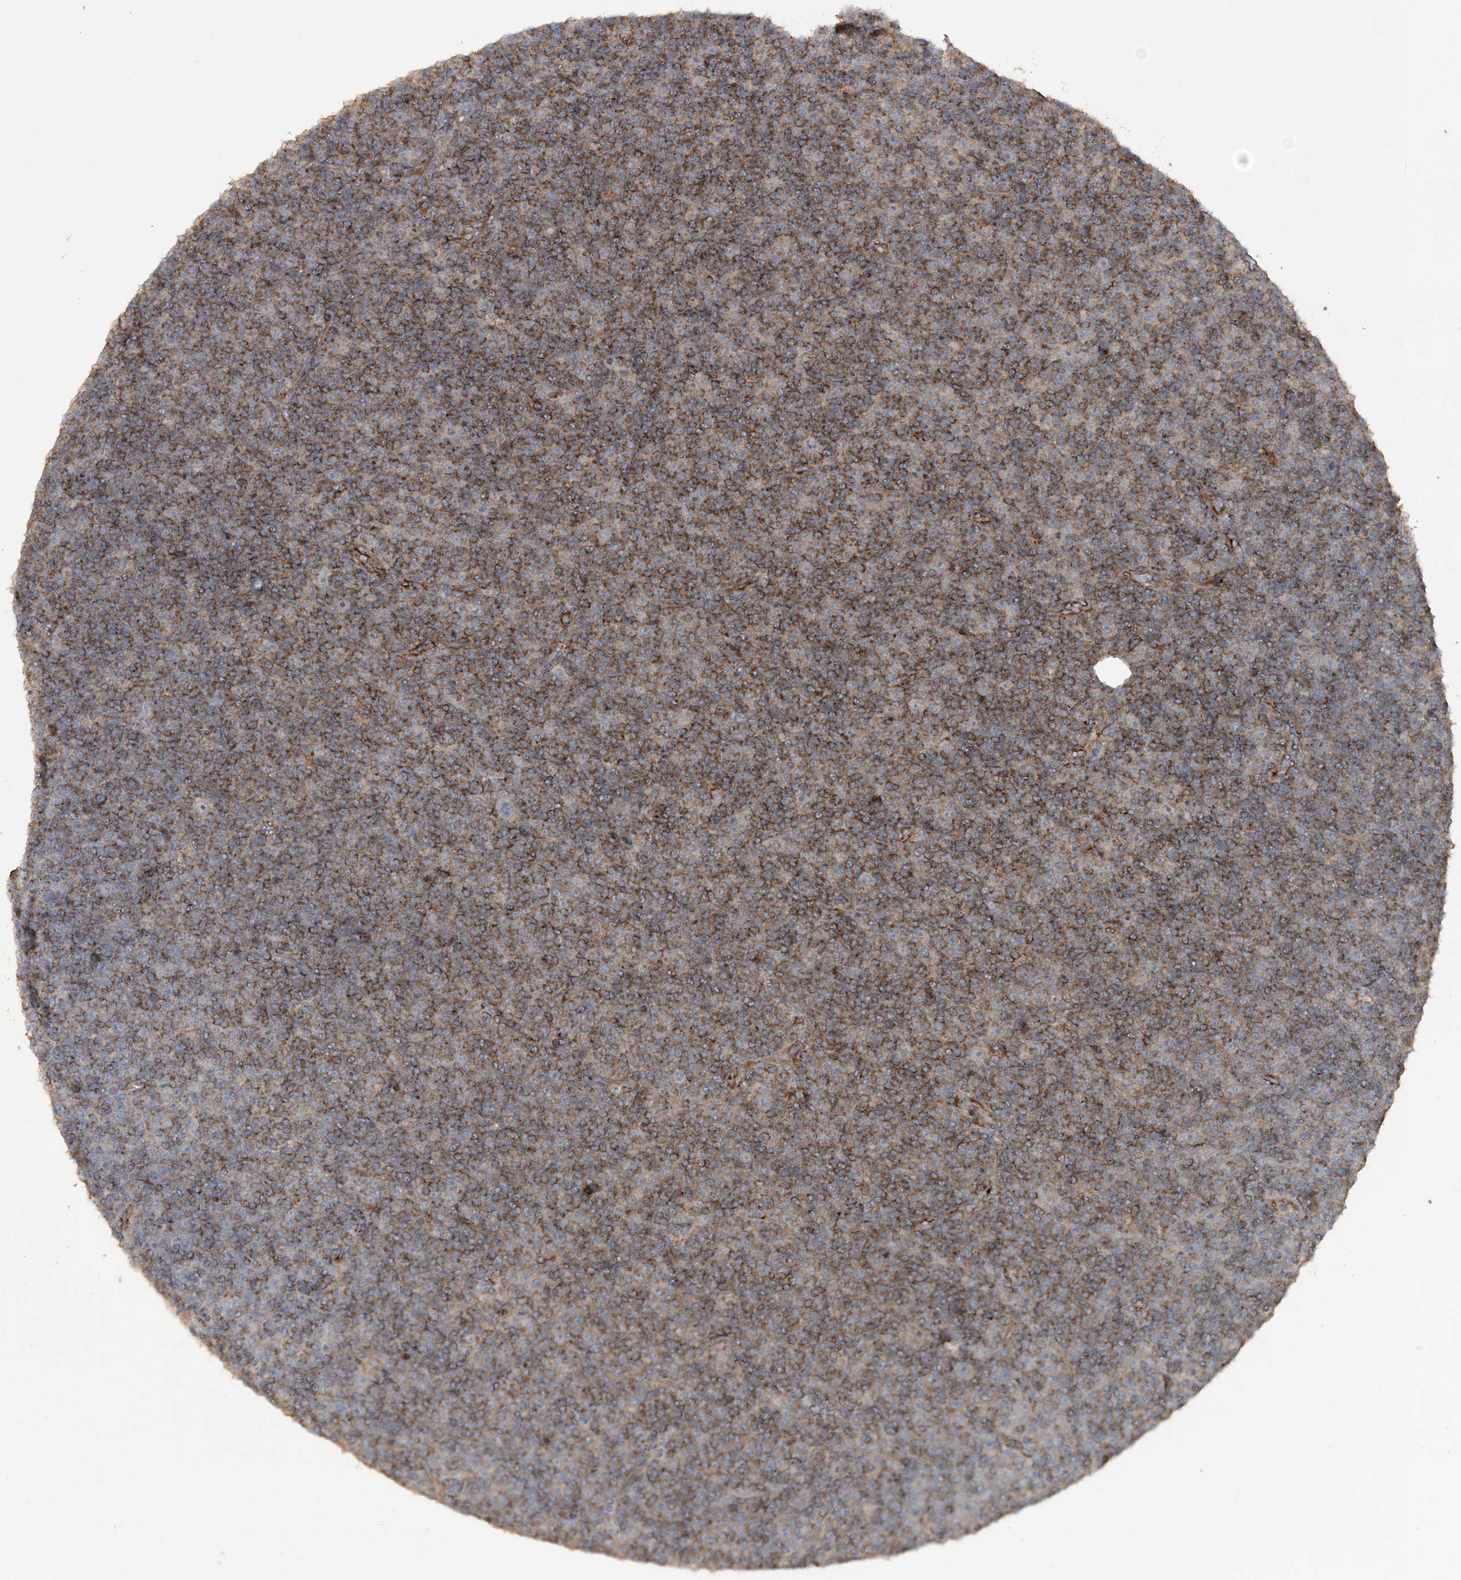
{"staining": {"intensity": "strong", "quantity": "25%-75%", "location": "cytoplasmic/membranous"}, "tissue": "lymphoma", "cell_type": "Tumor cells", "image_type": "cancer", "snomed": [{"axis": "morphology", "description": "Malignant lymphoma, non-Hodgkin's type, Low grade"}, {"axis": "topography", "description": "Lymph node"}], "caption": "Immunohistochemistry of human malignant lymphoma, non-Hodgkin's type (low-grade) reveals high levels of strong cytoplasmic/membranous positivity in approximately 25%-75% of tumor cells.", "gene": "TTC7A", "patient": {"sex": "female", "age": 67}}